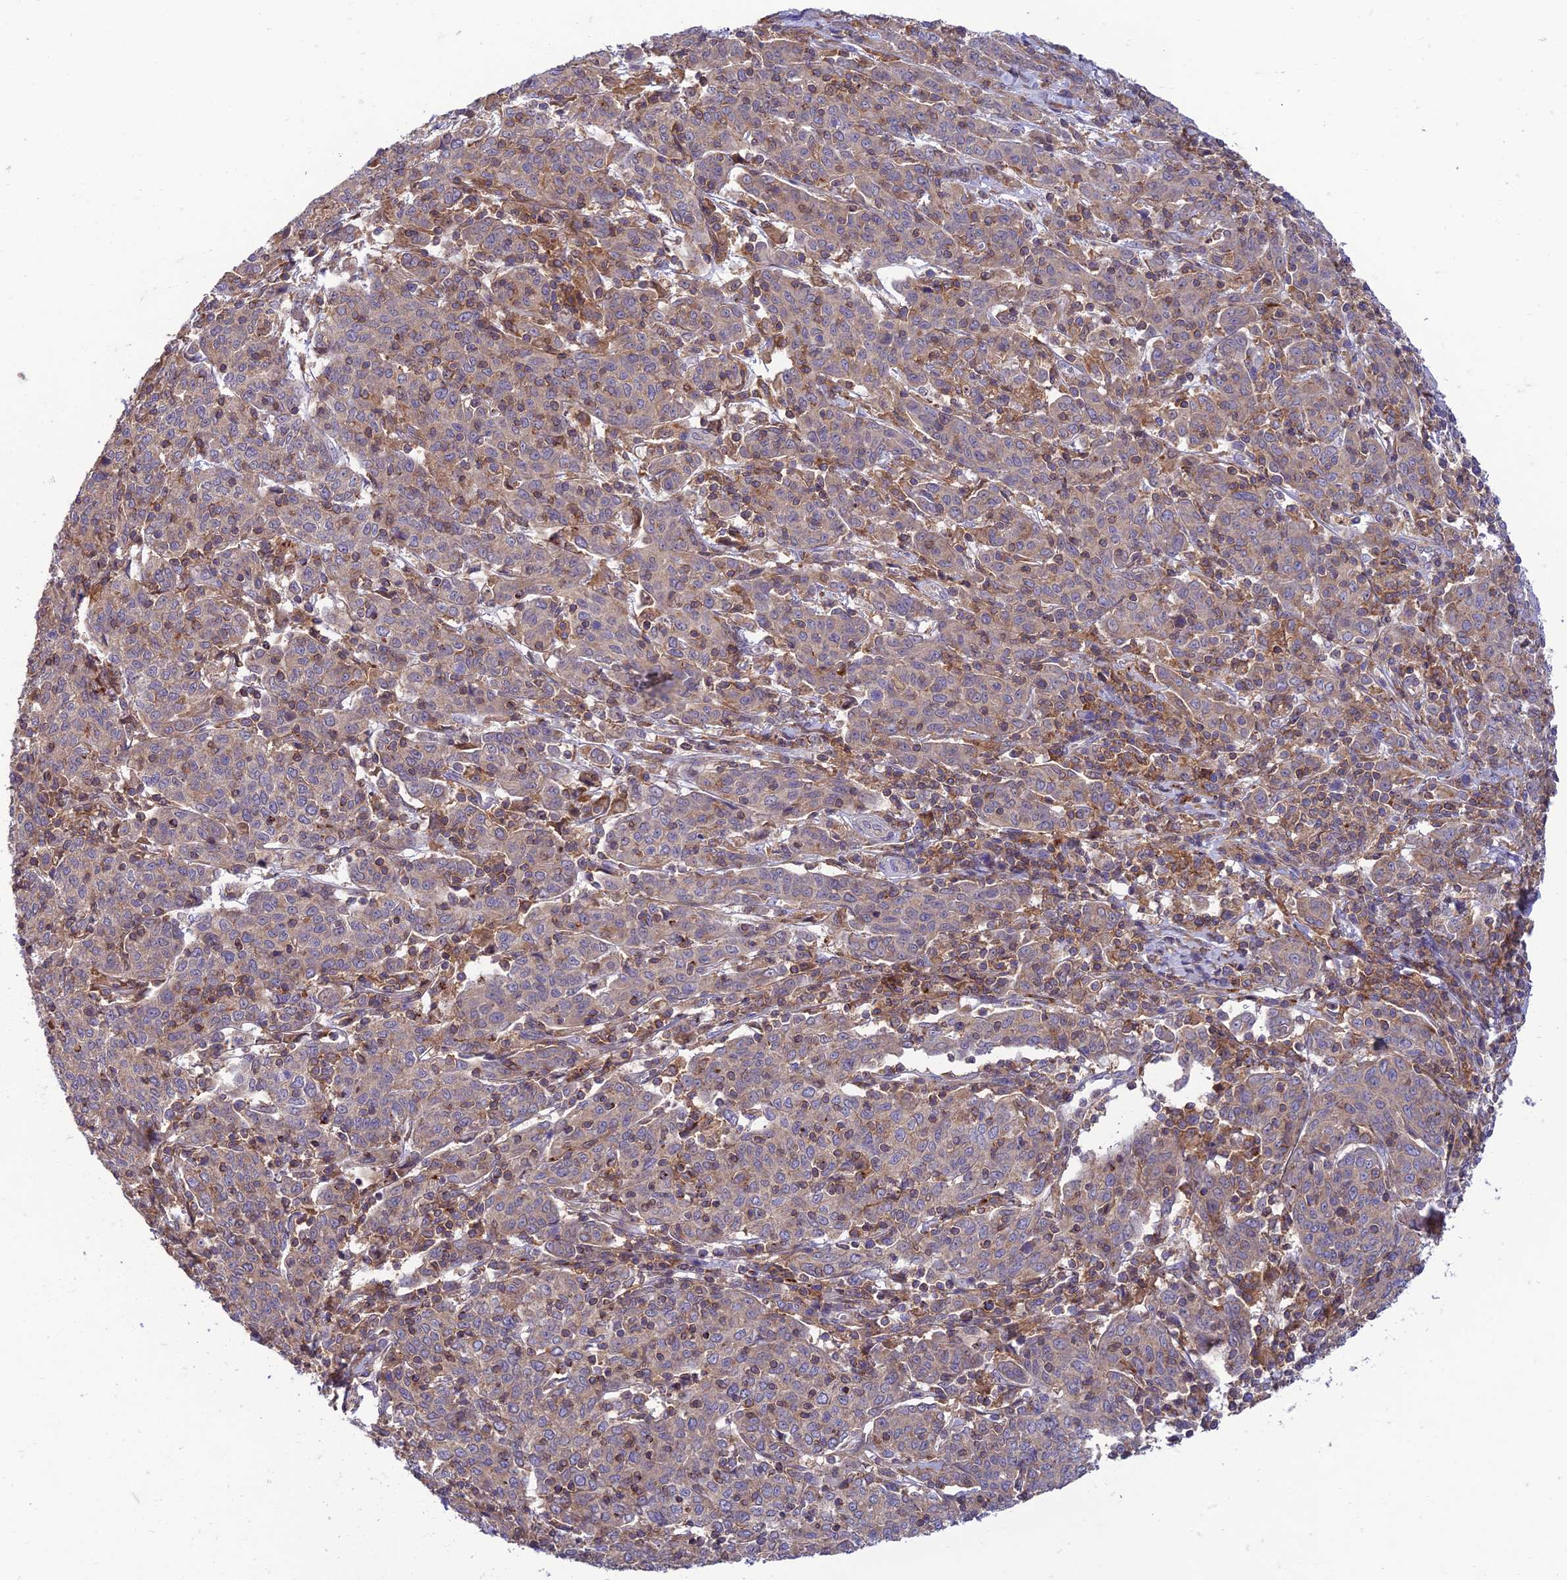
{"staining": {"intensity": "weak", "quantity": "25%-75%", "location": "cytoplasmic/membranous"}, "tissue": "cervical cancer", "cell_type": "Tumor cells", "image_type": "cancer", "snomed": [{"axis": "morphology", "description": "Squamous cell carcinoma, NOS"}, {"axis": "topography", "description": "Cervix"}], "caption": "Immunohistochemistry (IHC) of human cervical squamous cell carcinoma exhibits low levels of weak cytoplasmic/membranous expression in about 25%-75% of tumor cells. (Stains: DAB in brown, nuclei in blue, Microscopy: brightfield microscopy at high magnification).", "gene": "IRAK3", "patient": {"sex": "female", "age": 67}}